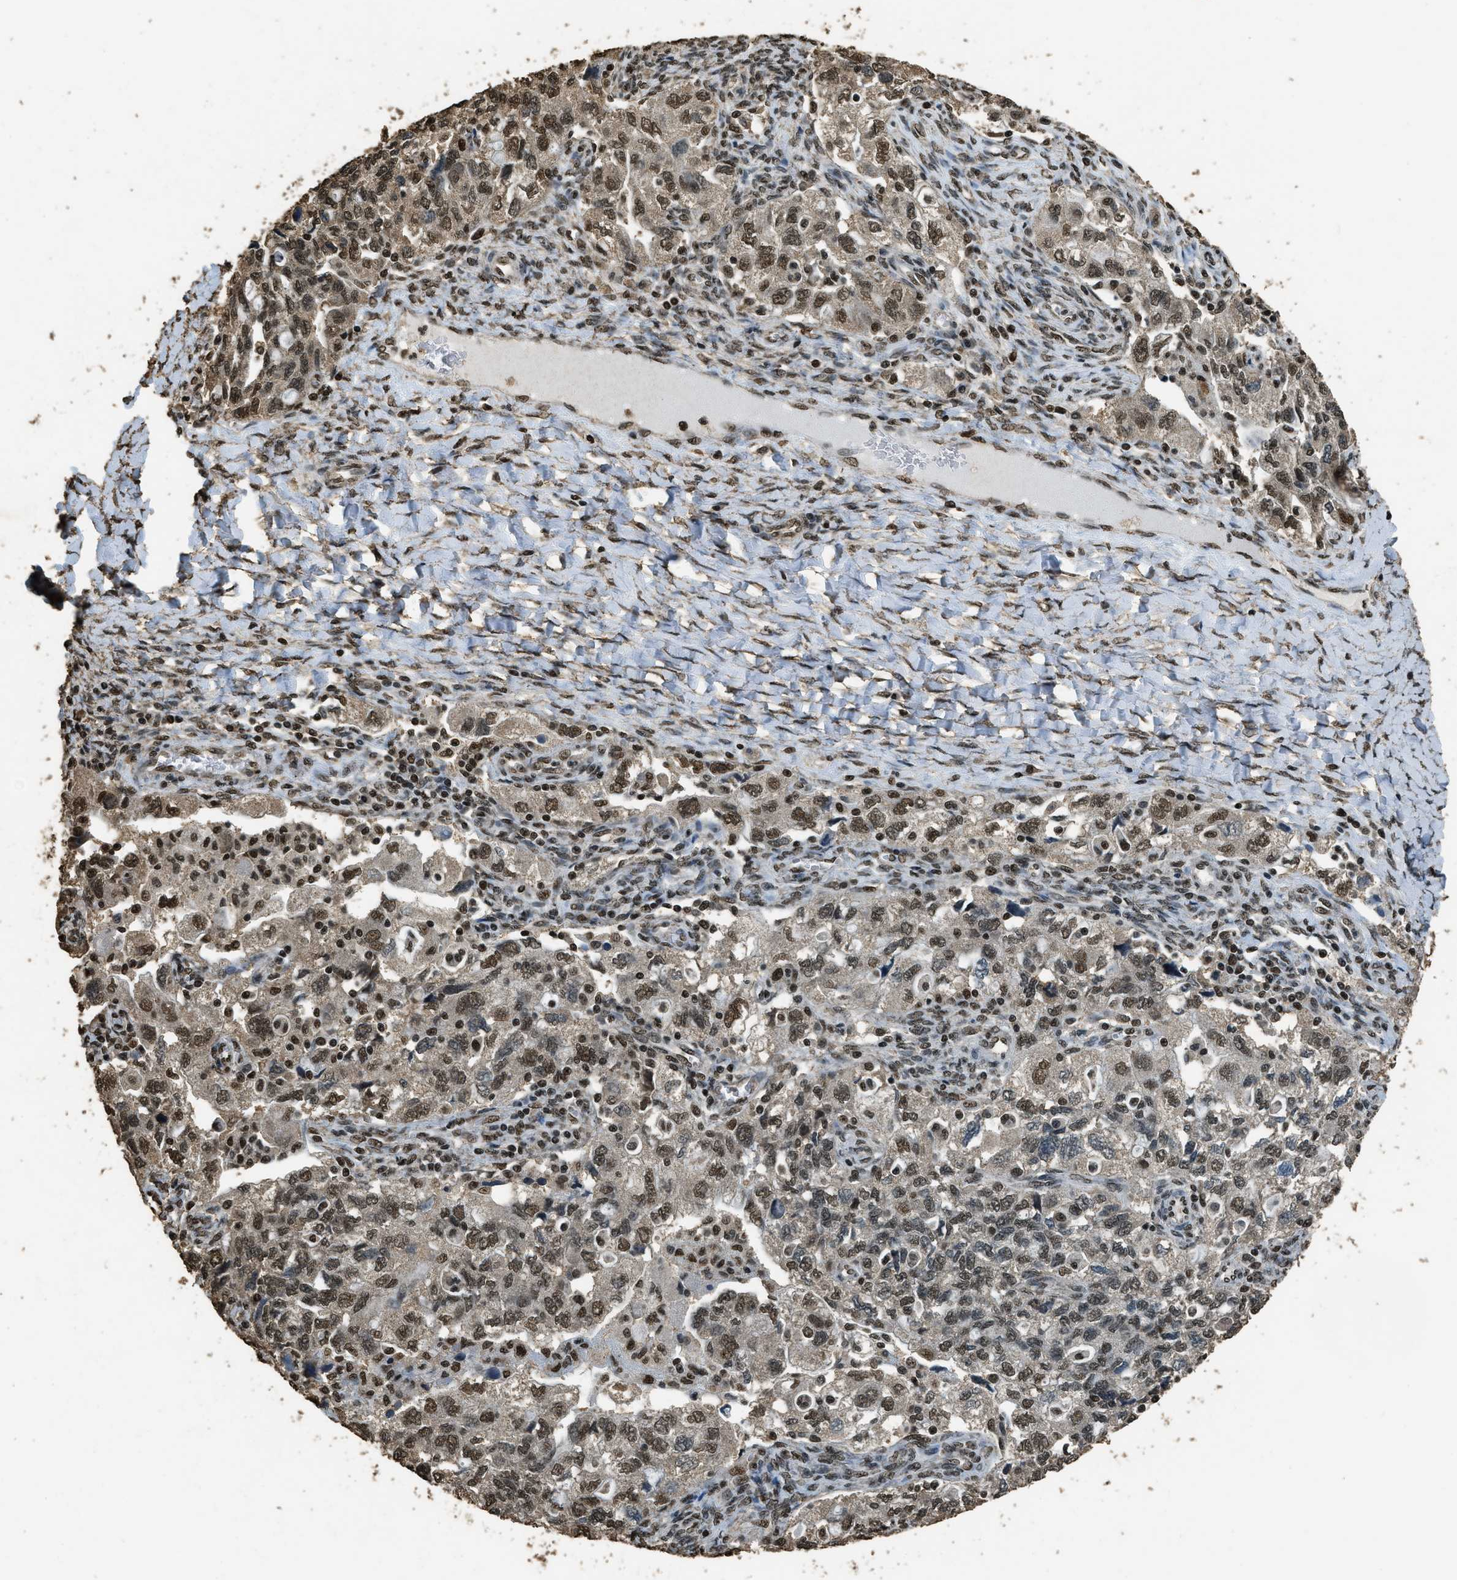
{"staining": {"intensity": "moderate", "quantity": ">75%", "location": "nuclear"}, "tissue": "ovarian cancer", "cell_type": "Tumor cells", "image_type": "cancer", "snomed": [{"axis": "morphology", "description": "Carcinoma, NOS"}, {"axis": "morphology", "description": "Cystadenocarcinoma, serous, NOS"}, {"axis": "topography", "description": "Ovary"}], "caption": "Immunohistochemical staining of carcinoma (ovarian) displays medium levels of moderate nuclear protein staining in about >75% of tumor cells.", "gene": "MYB", "patient": {"sex": "female", "age": 69}}